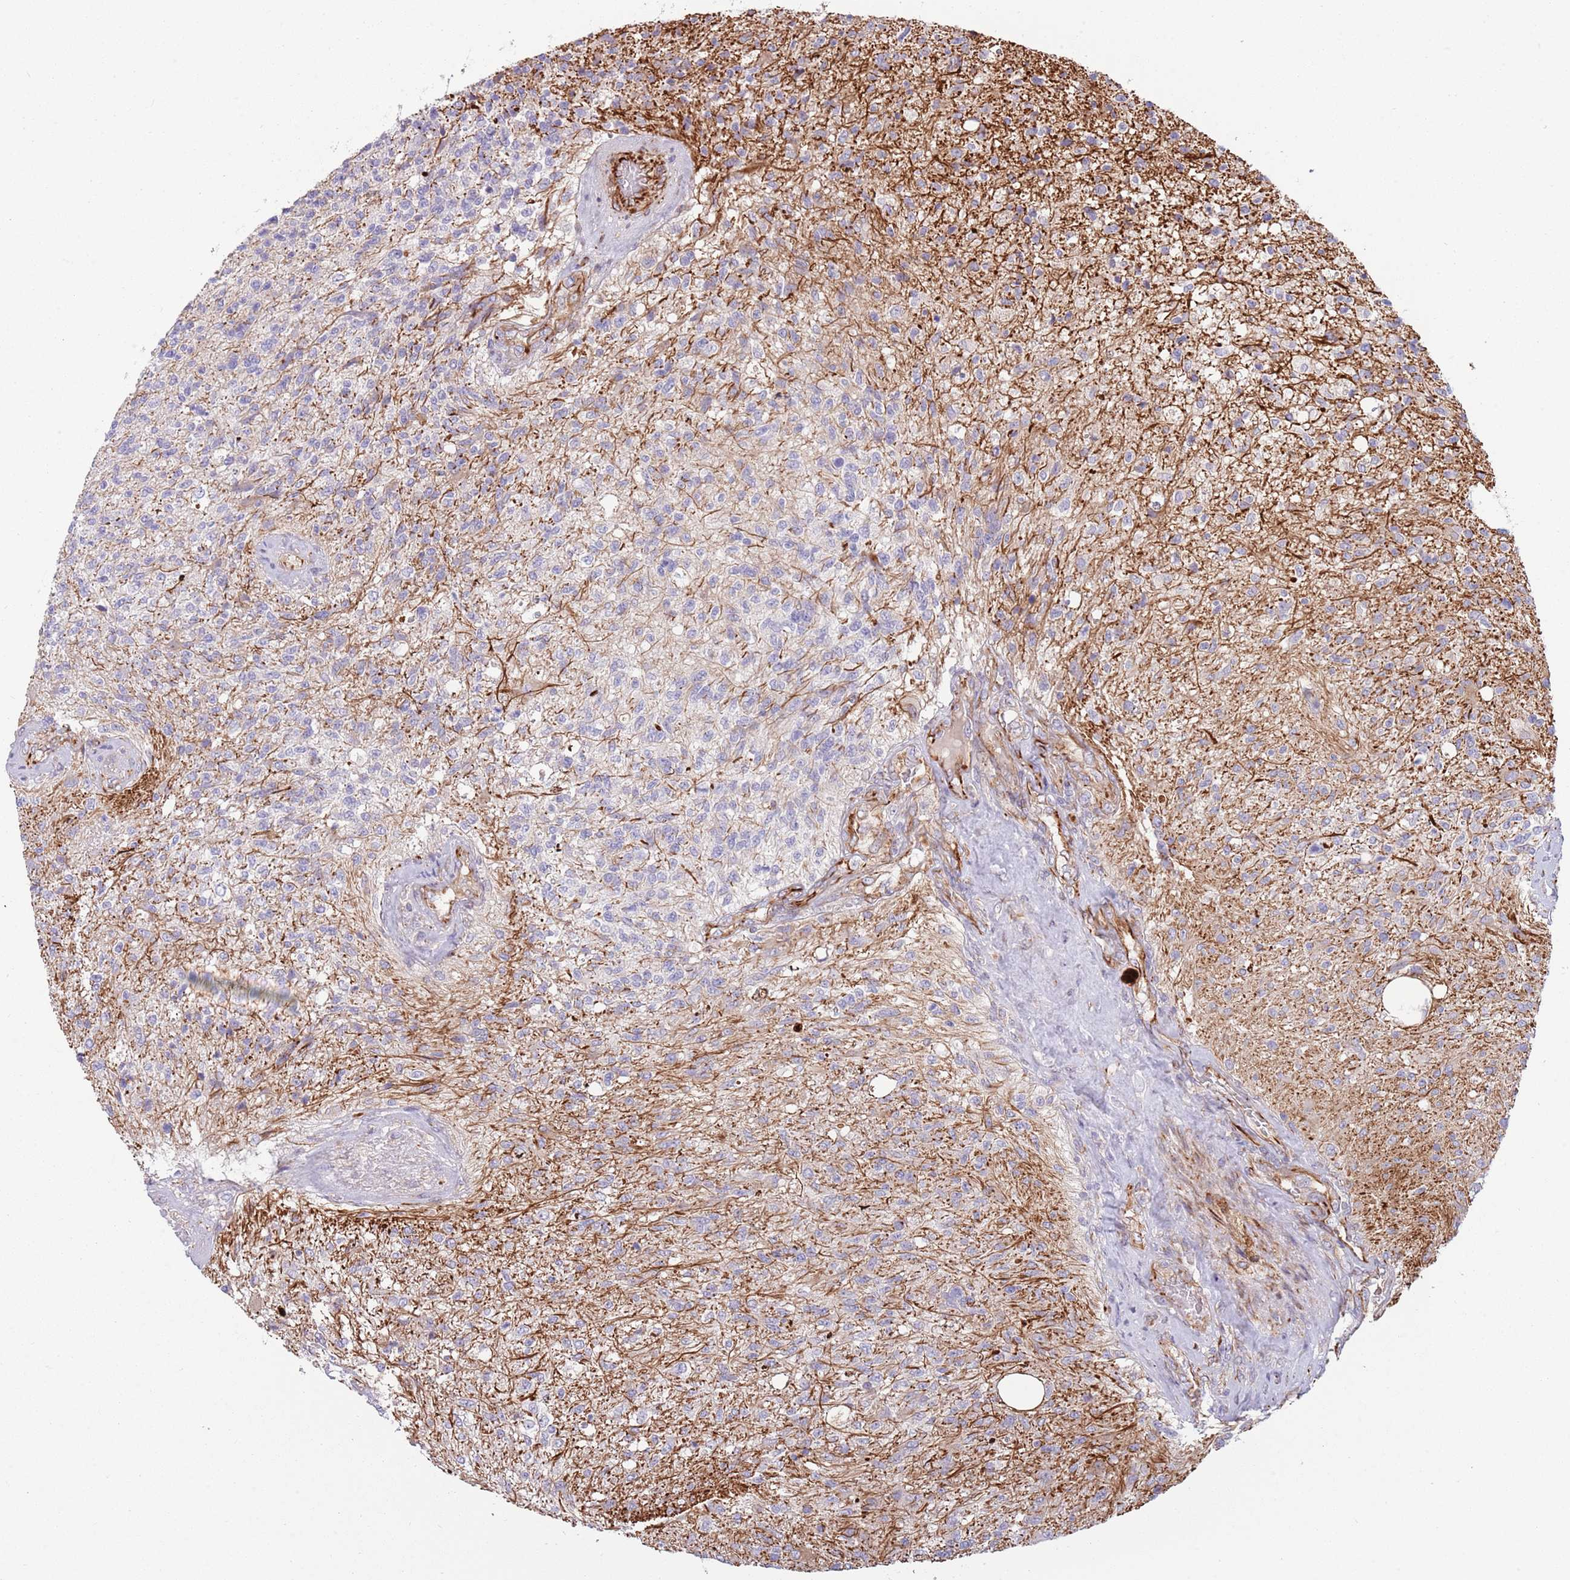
{"staining": {"intensity": "negative", "quantity": "none", "location": "none"}, "tissue": "glioma", "cell_type": "Tumor cells", "image_type": "cancer", "snomed": [{"axis": "morphology", "description": "Glioma, malignant, High grade"}, {"axis": "topography", "description": "Brain"}], "caption": "High power microscopy micrograph of an immunohistochemistry histopathology image of malignant high-grade glioma, revealing no significant staining in tumor cells.", "gene": "MOGAT1", "patient": {"sex": "male", "age": 56}}